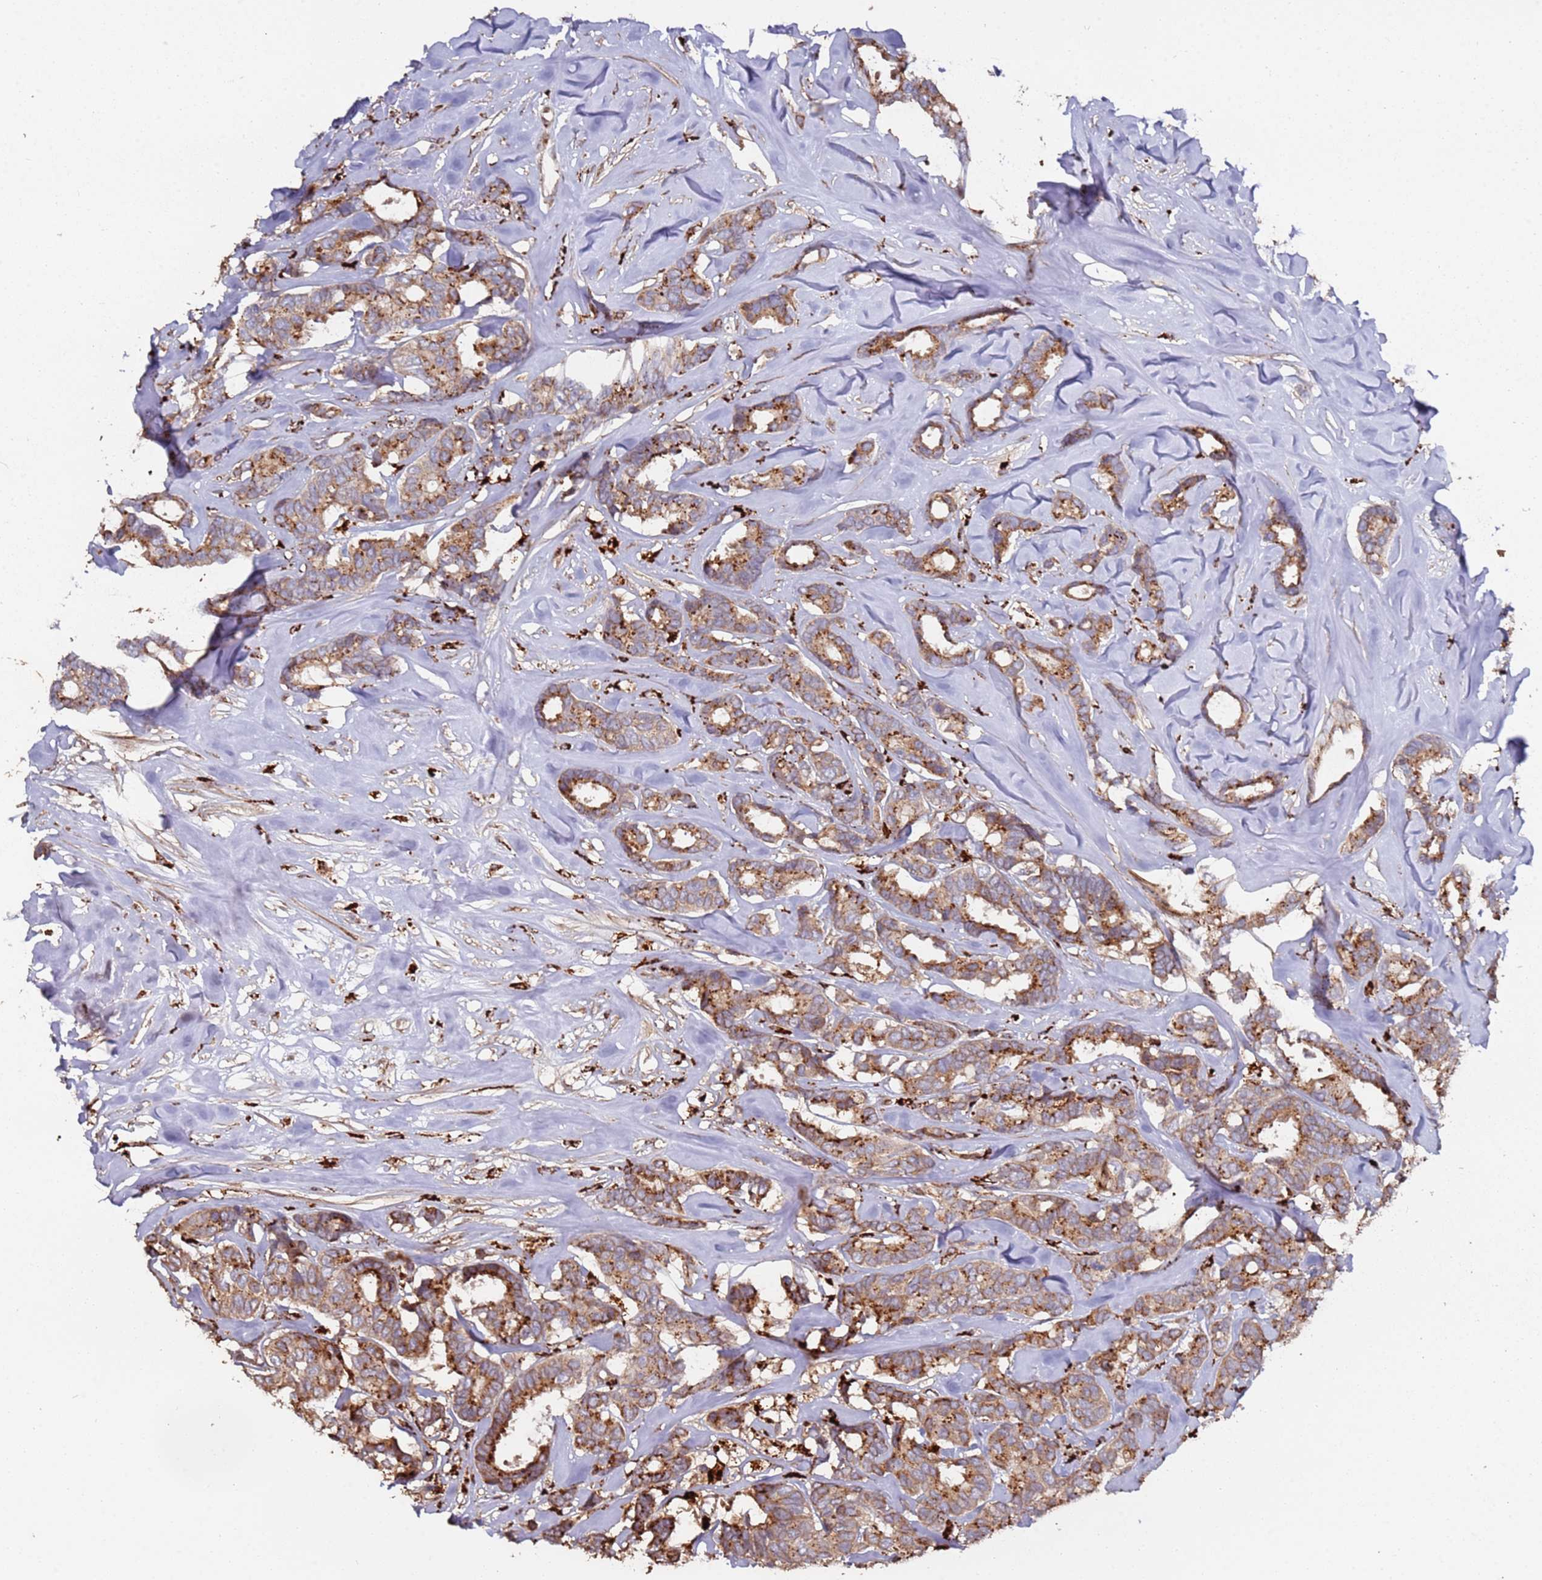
{"staining": {"intensity": "moderate", "quantity": ">75%", "location": "cytoplasmic/membranous"}, "tissue": "breast cancer", "cell_type": "Tumor cells", "image_type": "cancer", "snomed": [{"axis": "morphology", "description": "Duct carcinoma"}, {"axis": "topography", "description": "Breast"}], "caption": "Tumor cells show moderate cytoplasmic/membranous expression in about >75% of cells in invasive ductal carcinoma (breast).", "gene": "LACC1", "patient": {"sex": "female", "age": 87}}